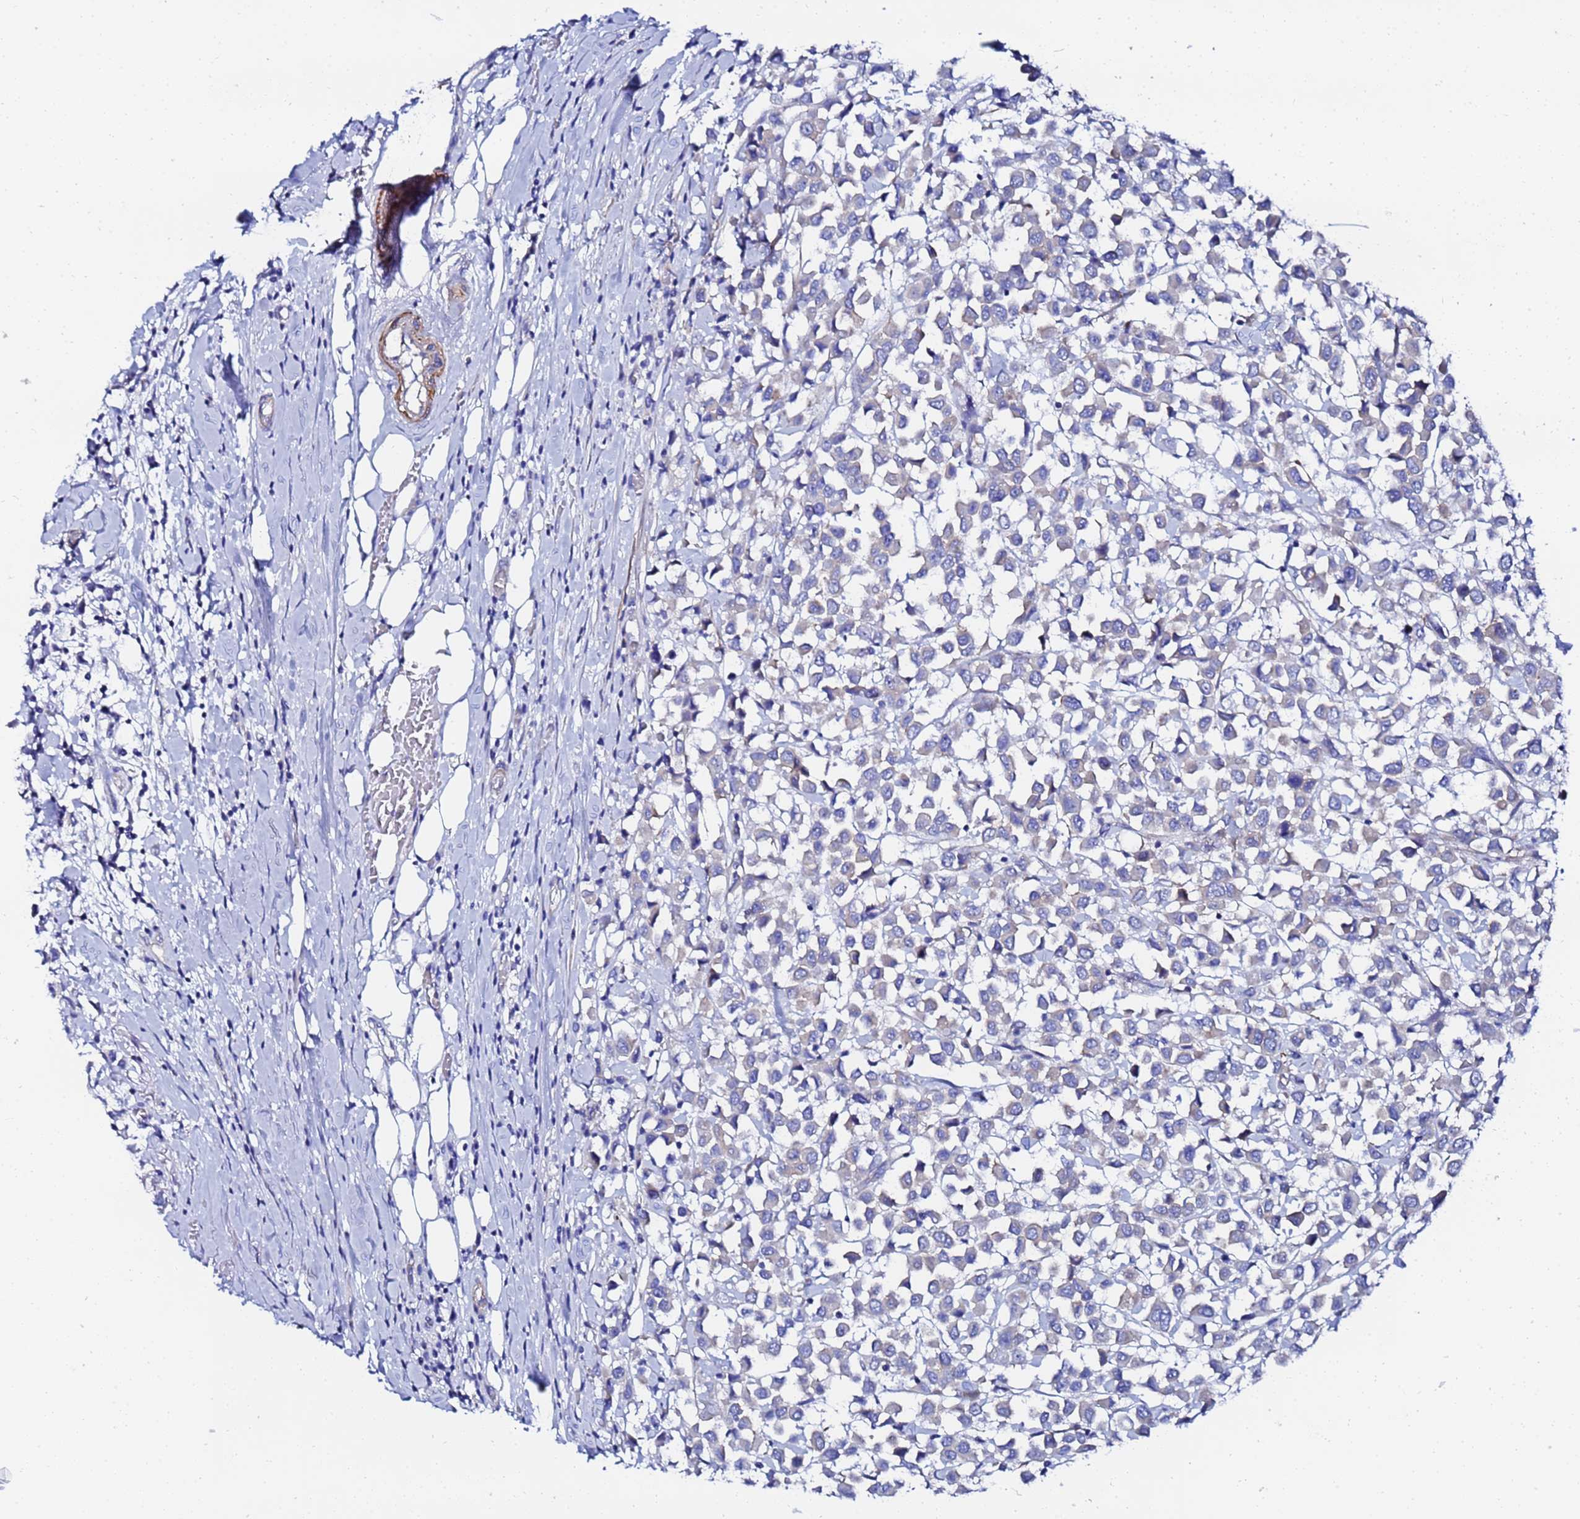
{"staining": {"intensity": "negative", "quantity": "none", "location": "none"}, "tissue": "breast cancer", "cell_type": "Tumor cells", "image_type": "cancer", "snomed": [{"axis": "morphology", "description": "Duct carcinoma"}, {"axis": "topography", "description": "Breast"}], "caption": "Tumor cells show no significant protein expression in invasive ductal carcinoma (breast).", "gene": "RAB39B", "patient": {"sex": "female", "age": 61}}